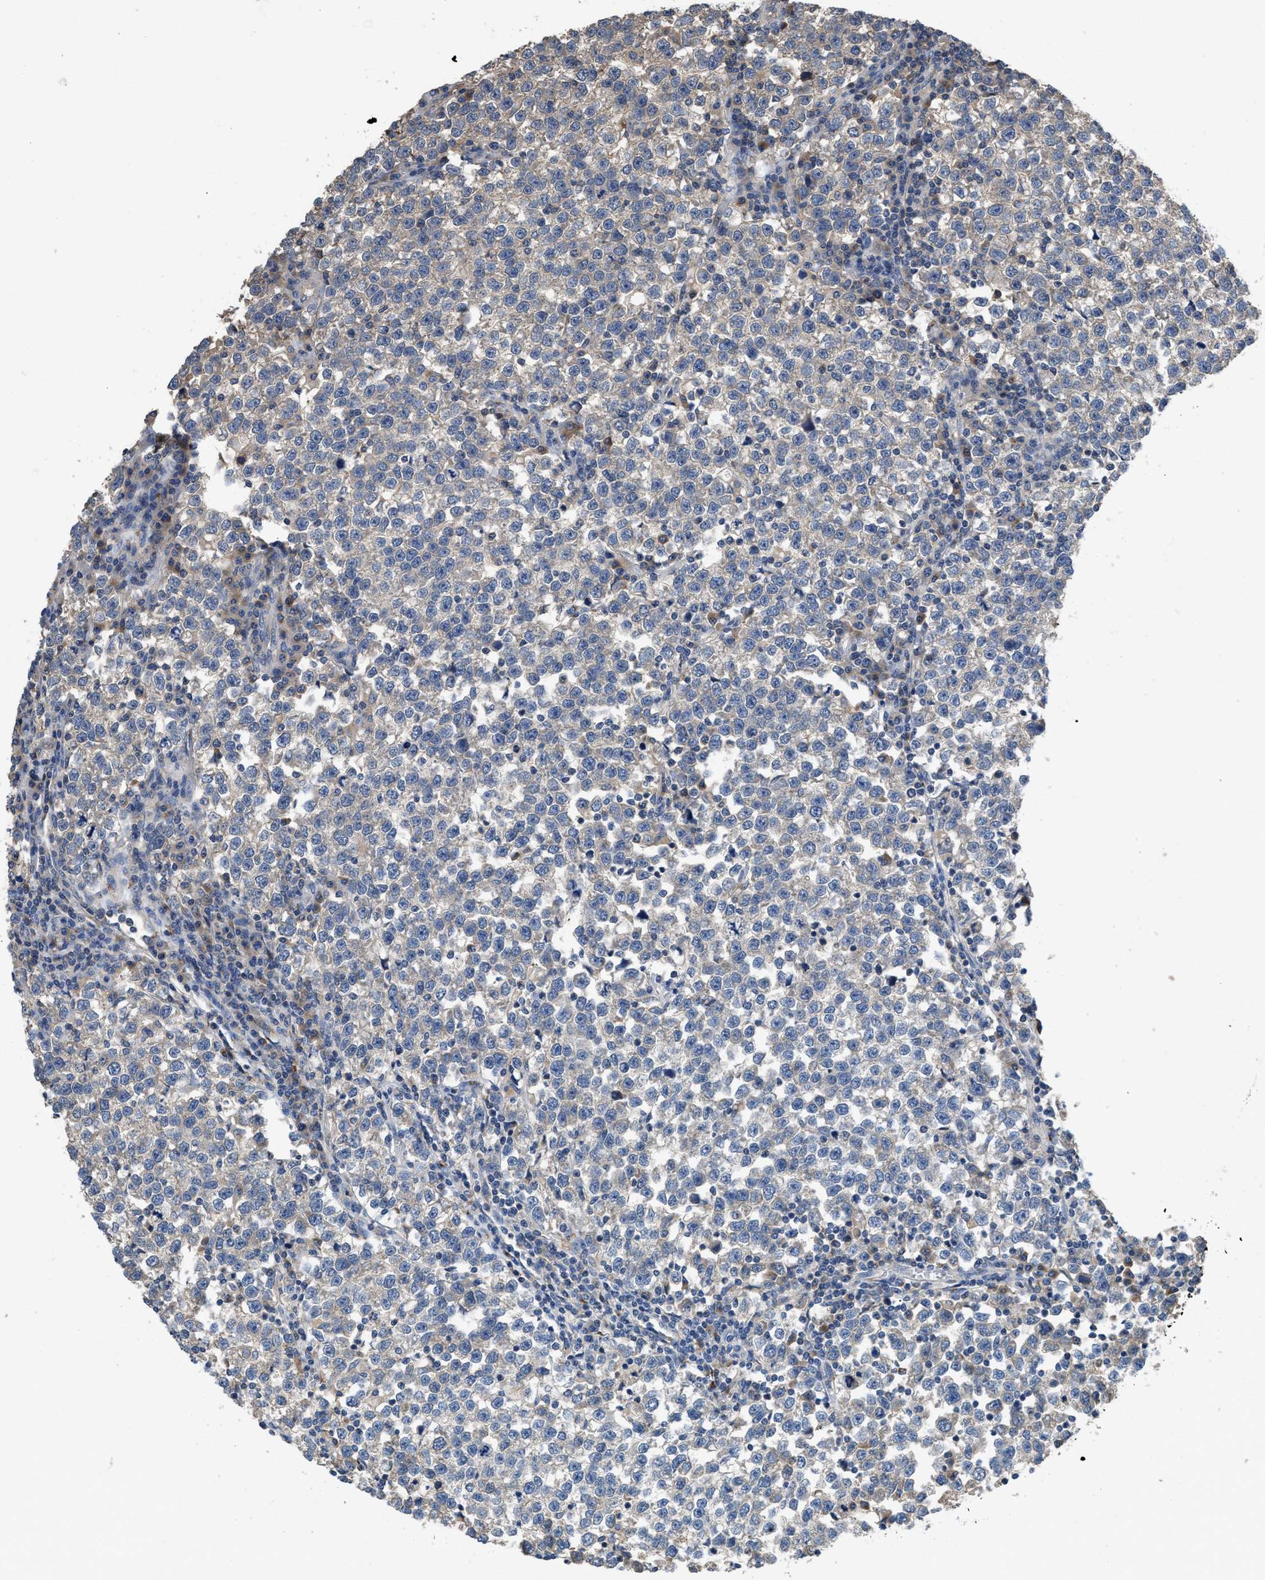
{"staining": {"intensity": "negative", "quantity": "none", "location": "none"}, "tissue": "testis cancer", "cell_type": "Tumor cells", "image_type": "cancer", "snomed": [{"axis": "morphology", "description": "Normal tissue, NOS"}, {"axis": "morphology", "description": "Seminoma, NOS"}, {"axis": "topography", "description": "Testis"}], "caption": "This is an immunohistochemistry image of testis cancer. There is no positivity in tumor cells.", "gene": "SIK2", "patient": {"sex": "male", "age": 43}}